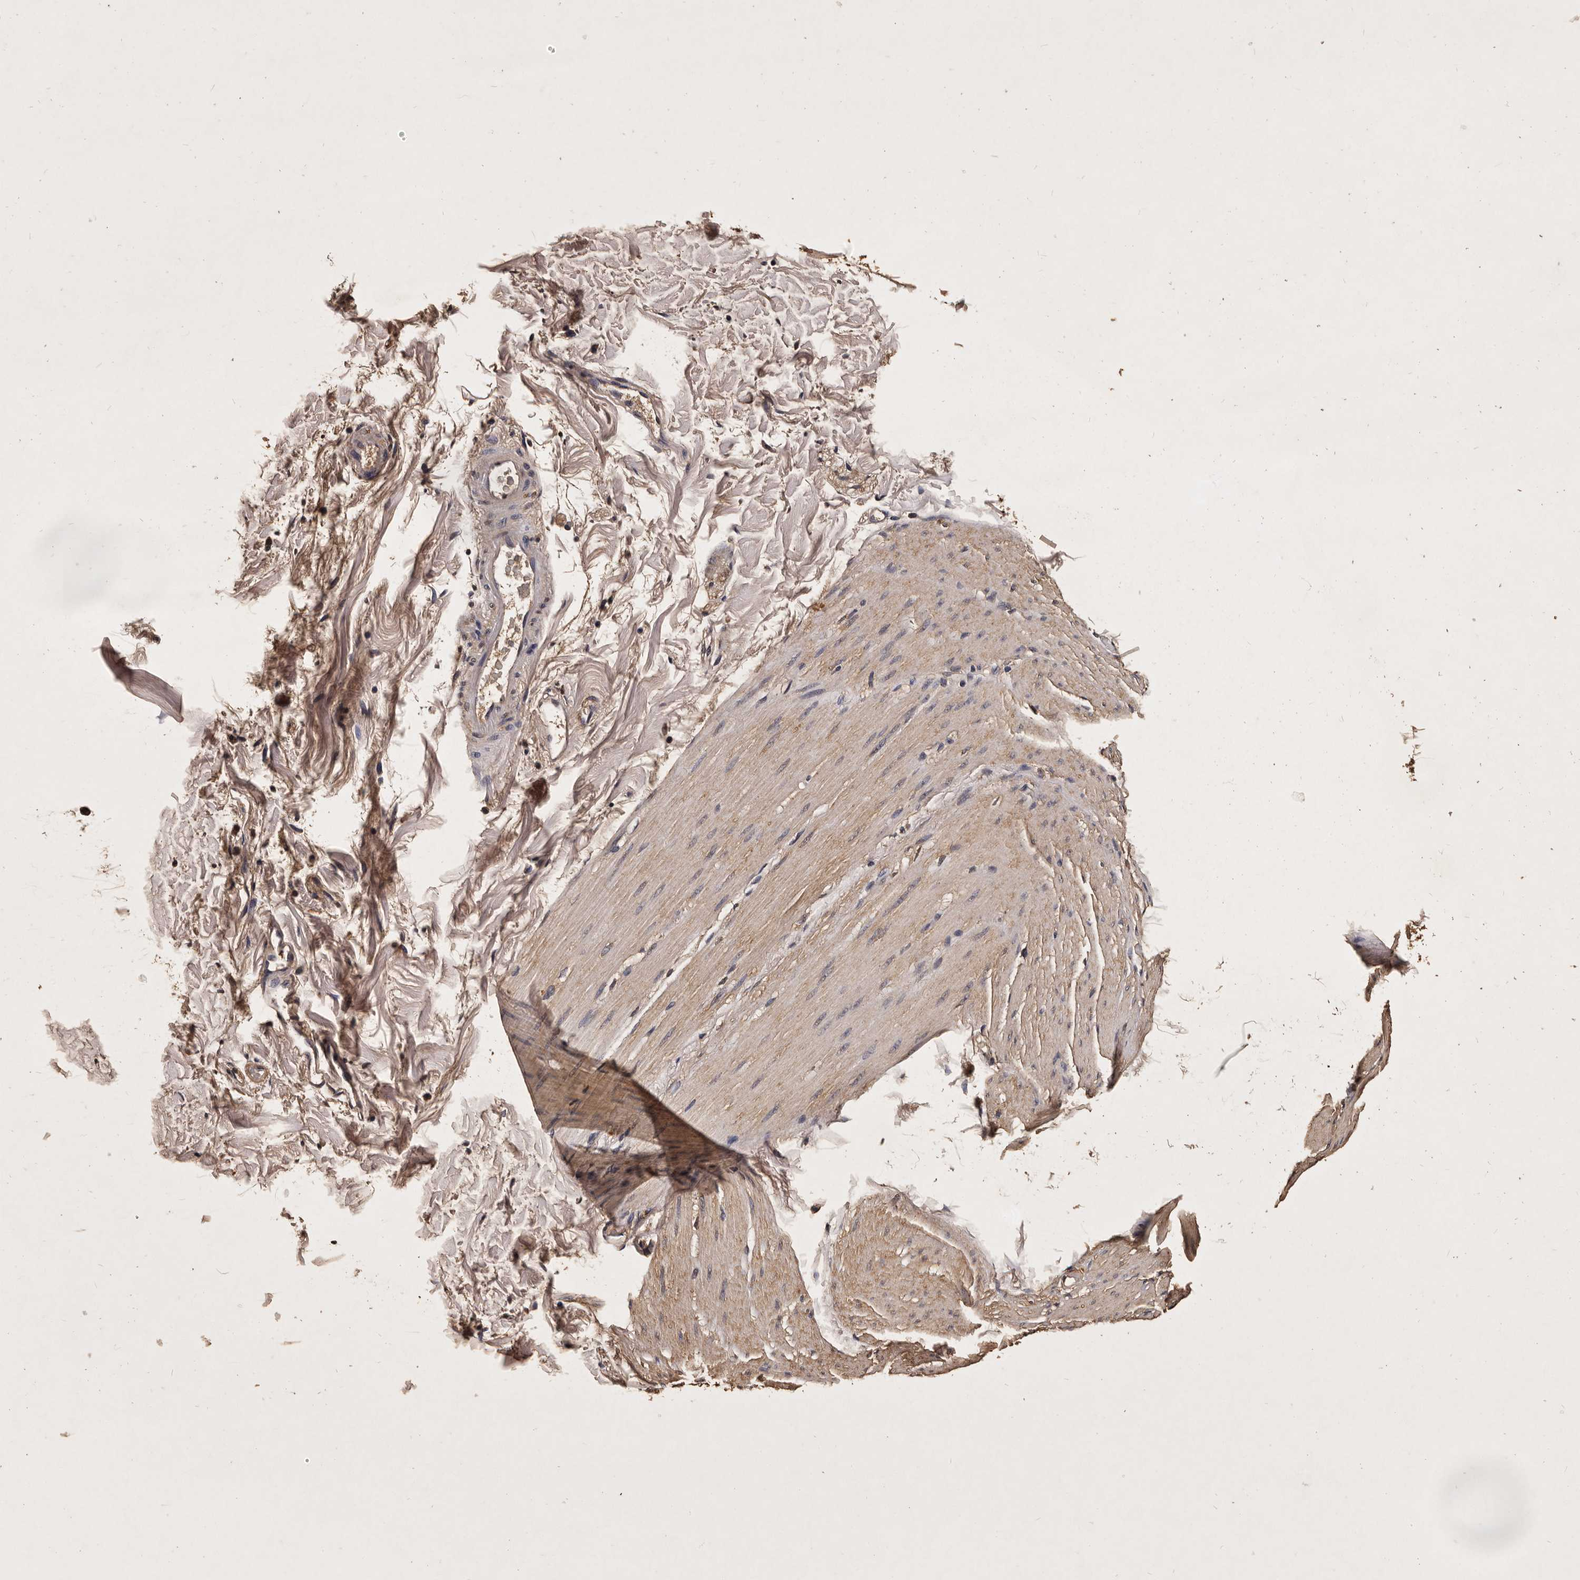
{"staining": {"intensity": "moderate", "quantity": "25%-75%", "location": "cytoplasmic/membranous,nuclear"}, "tissue": "smooth muscle", "cell_type": "Smooth muscle cells", "image_type": "normal", "snomed": [{"axis": "morphology", "description": "Normal tissue, NOS"}, {"axis": "topography", "description": "Smooth muscle"}, {"axis": "topography", "description": "Small intestine"}], "caption": "This photomicrograph reveals IHC staining of normal smooth muscle, with medium moderate cytoplasmic/membranous,nuclear positivity in approximately 25%-75% of smooth muscle cells.", "gene": "PARS2", "patient": {"sex": "female", "age": 84}}